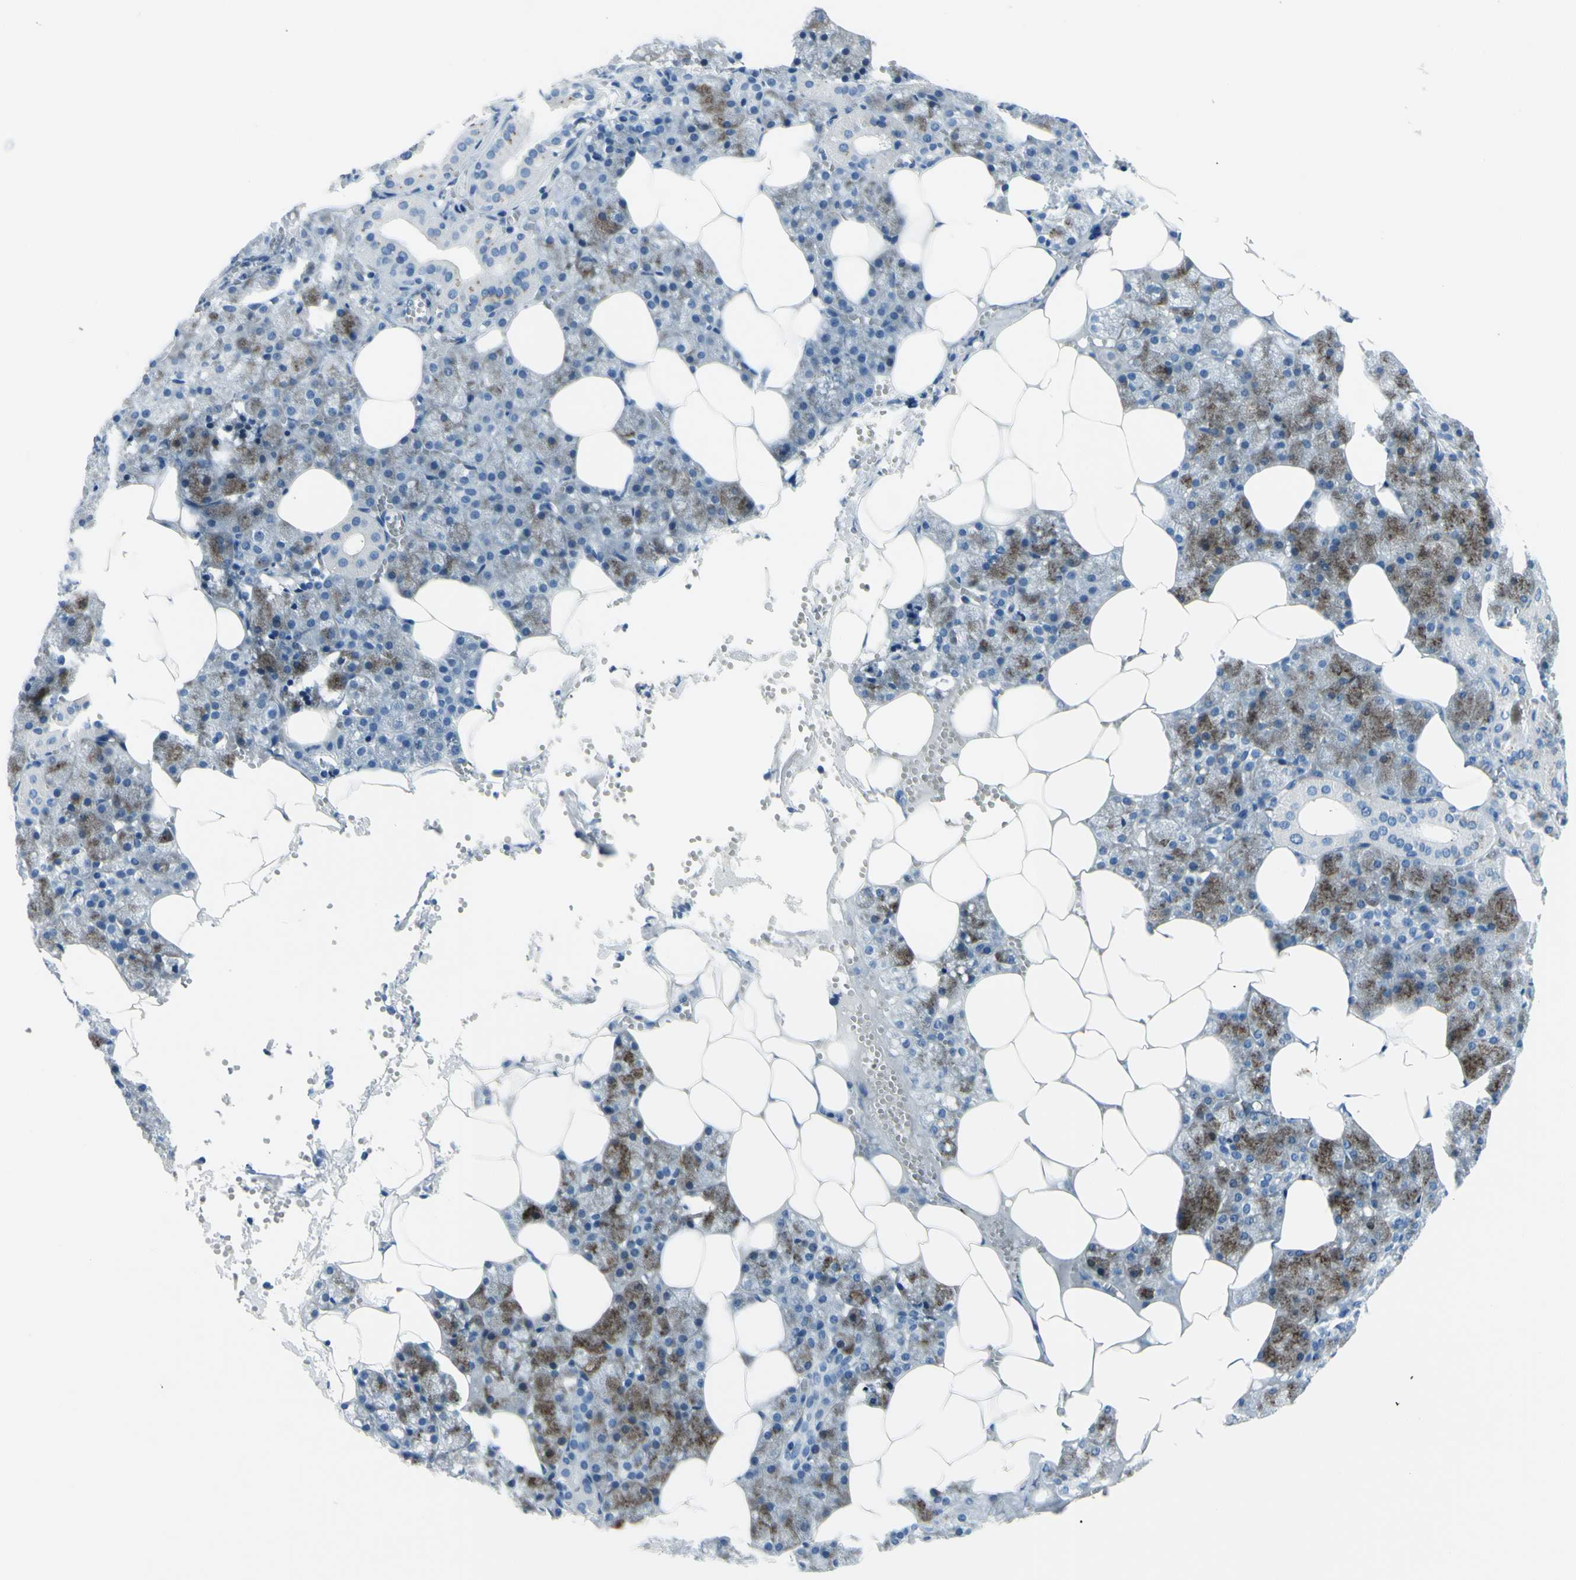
{"staining": {"intensity": "moderate", "quantity": "25%-75%", "location": "cytoplasmic/membranous"}, "tissue": "salivary gland", "cell_type": "Glandular cells", "image_type": "normal", "snomed": [{"axis": "morphology", "description": "Normal tissue, NOS"}, {"axis": "topography", "description": "Salivary gland"}], "caption": "Glandular cells display medium levels of moderate cytoplasmic/membranous expression in about 25%-75% of cells in unremarkable salivary gland.", "gene": "CDH15", "patient": {"sex": "male", "age": 62}}